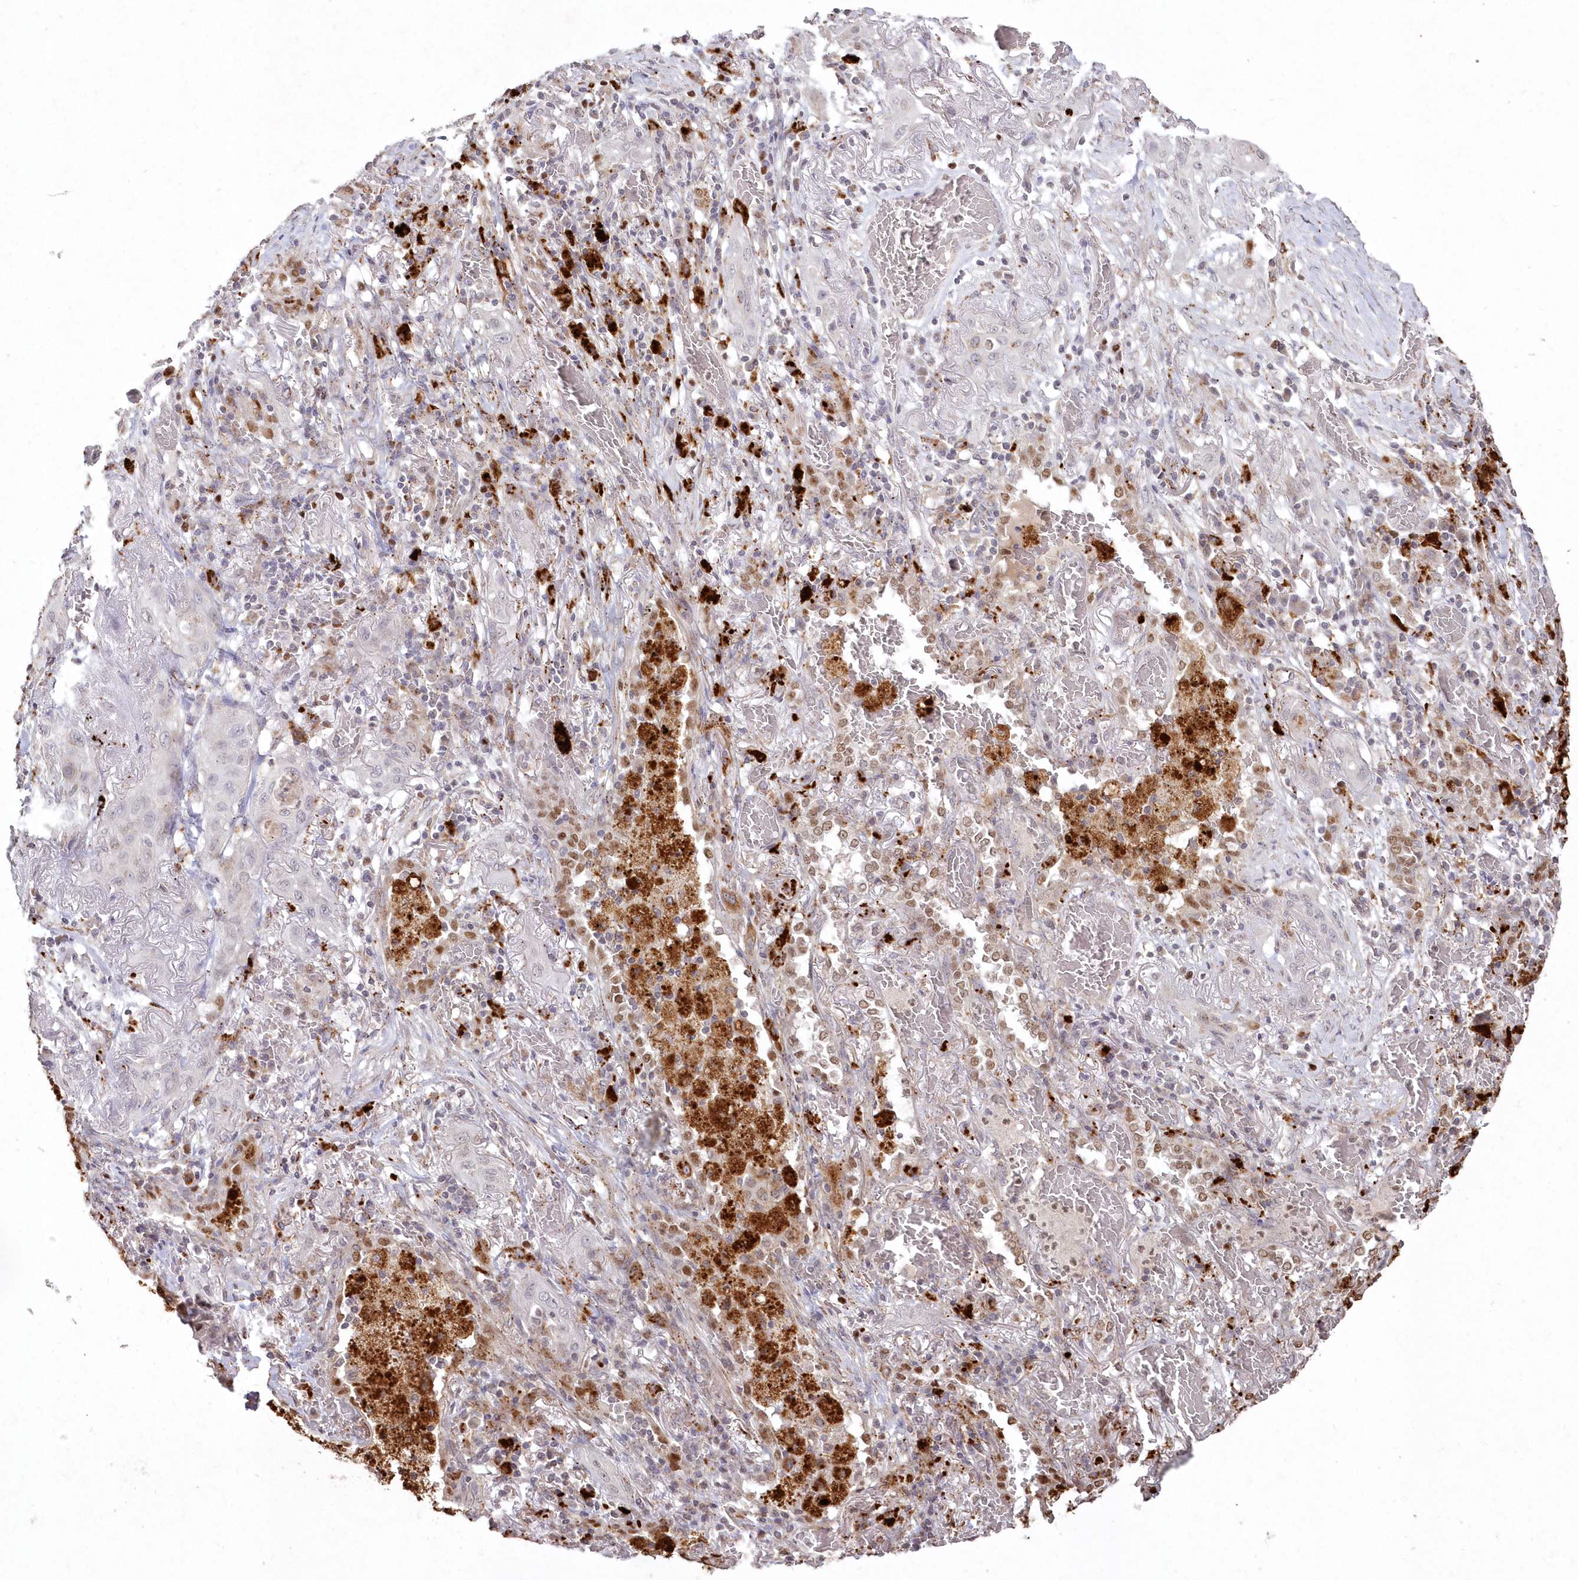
{"staining": {"intensity": "negative", "quantity": "none", "location": "none"}, "tissue": "lung cancer", "cell_type": "Tumor cells", "image_type": "cancer", "snomed": [{"axis": "morphology", "description": "Squamous cell carcinoma, NOS"}, {"axis": "topography", "description": "Lung"}], "caption": "Tumor cells are negative for protein expression in human lung cancer (squamous cell carcinoma).", "gene": "ARSB", "patient": {"sex": "female", "age": 47}}